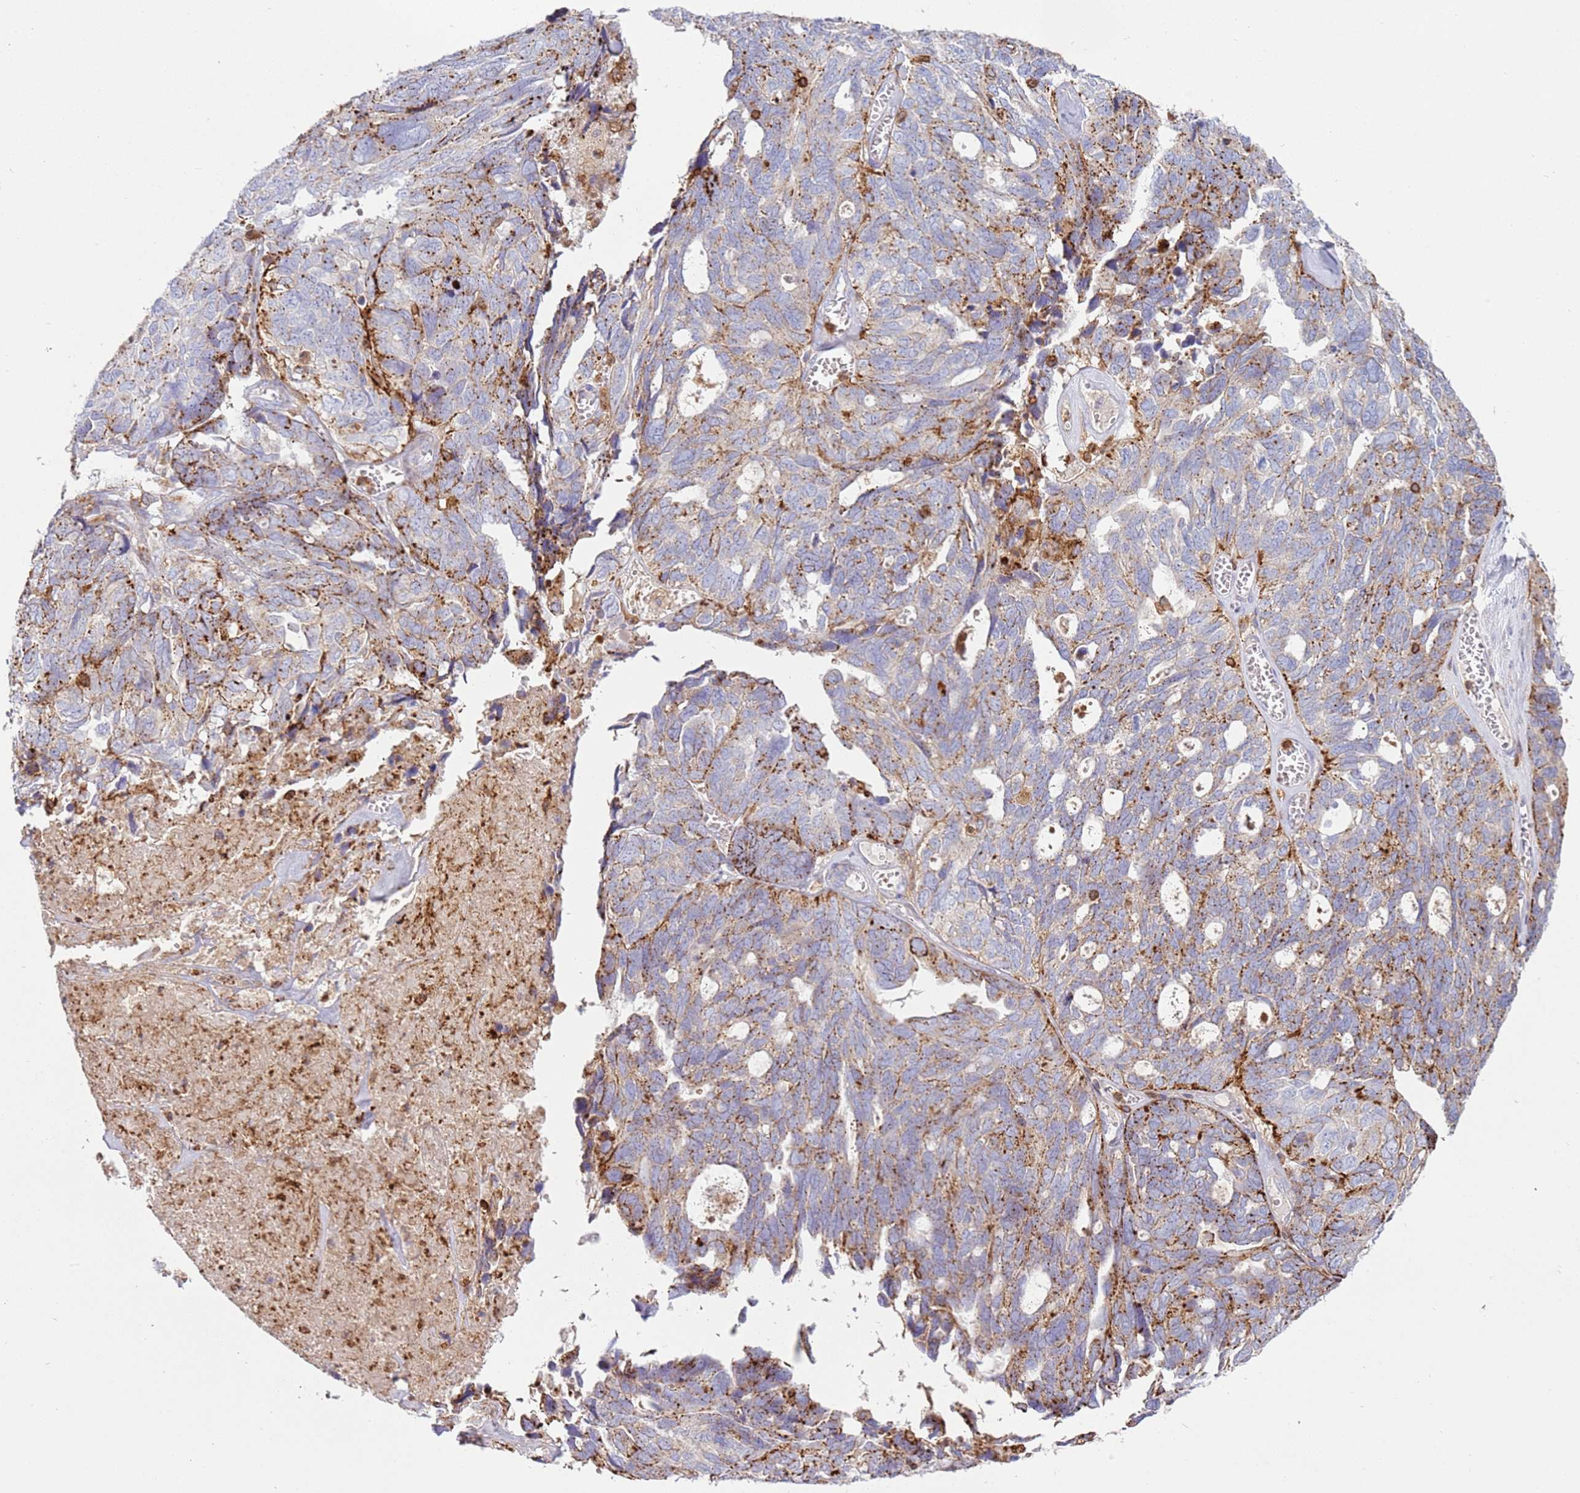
{"staining": {"intensity": "strong", "quantity": "25%-75%", "location": "cytoplasmic/membranous"}, "tissue": "ovarian cancer", "cell_type": "Tumor cells", "image_type": "cancer", "snomed": [{"axis": "morphology", "description": "Cystadenocarcinoma, serous, NOS"}, {"axis": "topography", "description": "Ovary"}], "caption": "Tumor cells exhibit high levels of strong cytoplasmic/membranous expression in approximately 25%-75% of cells in serous cystadenocarcinoma (ovarian).", "gene": "TTPAL", "patient": {"sex": "female", "age": 79}}